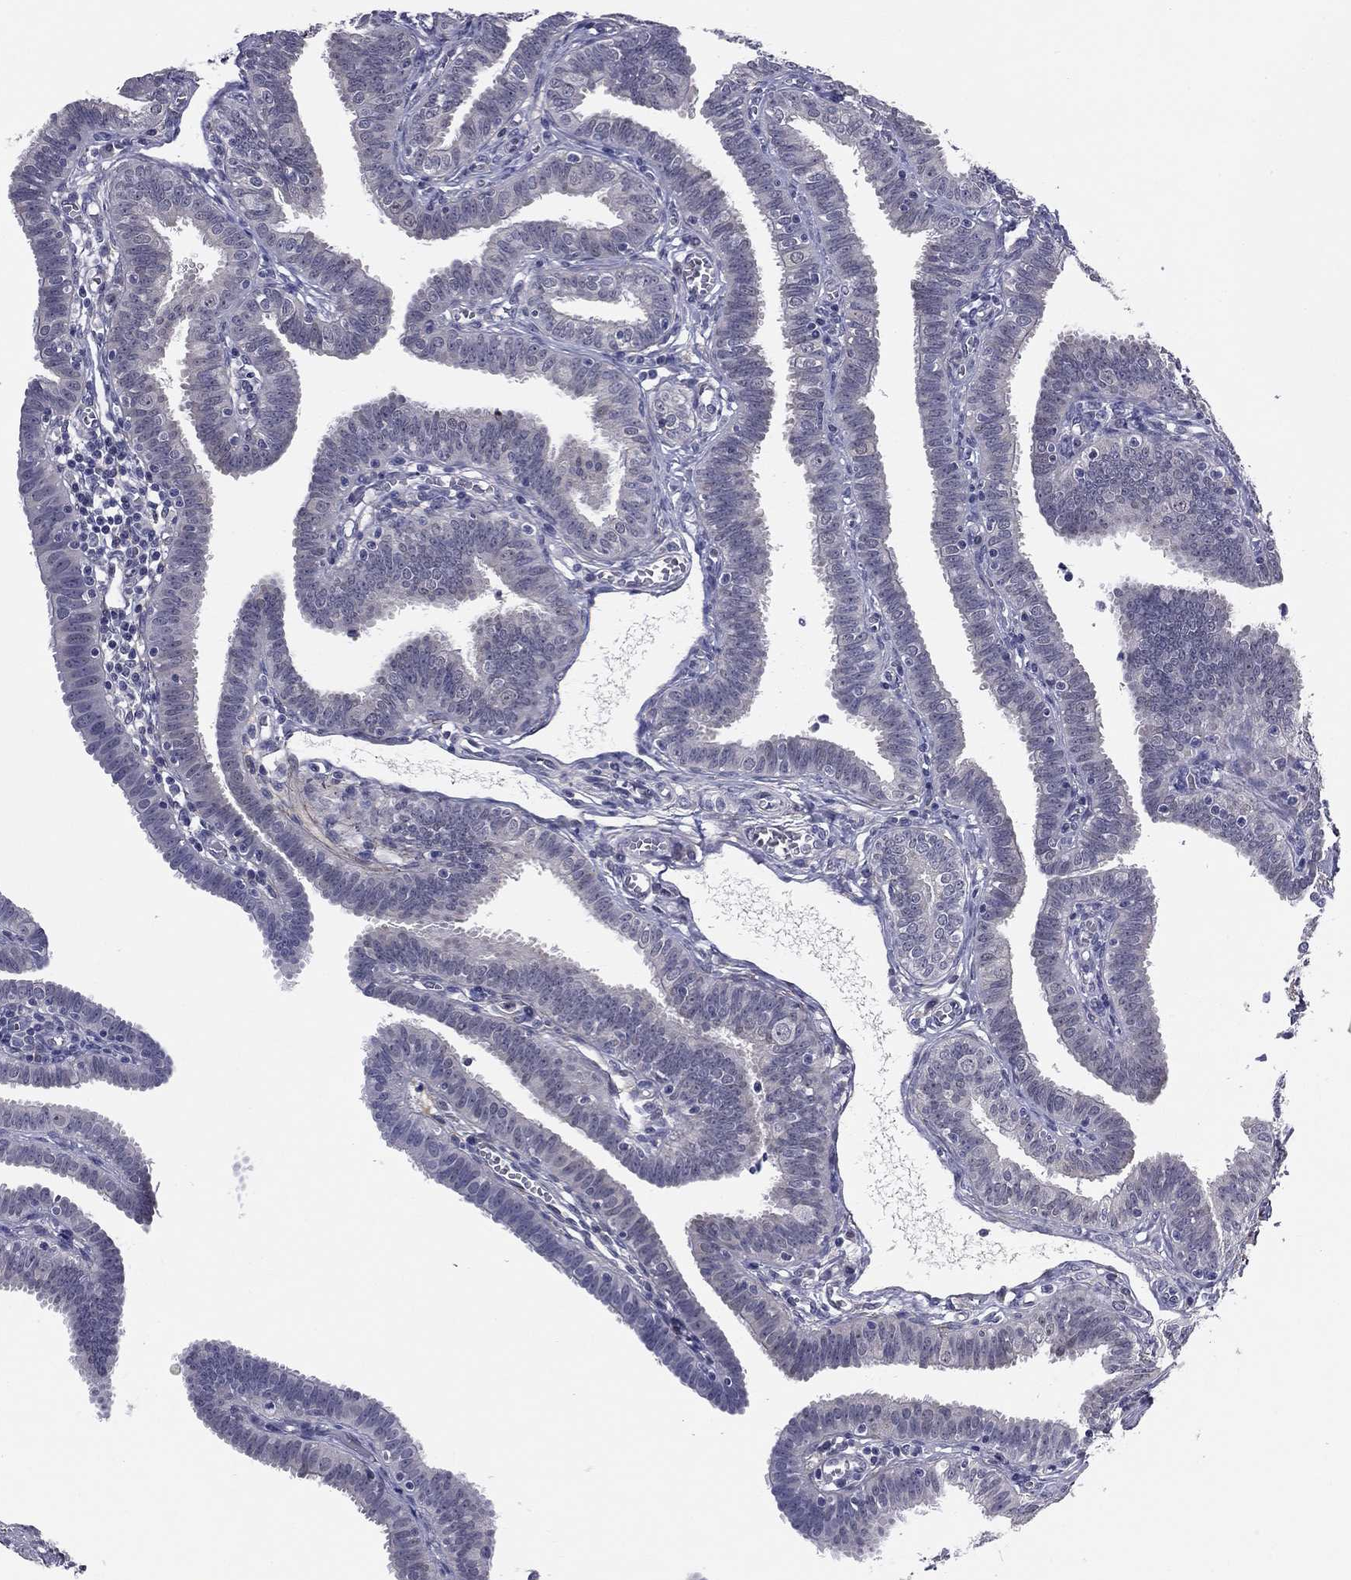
{"staining": {"intensity": "negative", "quantity": "none", "location": "none"}, "tissue": "fallopian tube", "cell_type": "Glandular cells", "image_type": "normal", "snomed": [{"axis": "morphology", "description": "Normal tissue, NOS"}, {"axis": "topography", "description": "Fallopian tube"}], "caption": "IHC of normal human fallopian tube shows no positivity in glandular cells. The staining is performed using DAB (3,3'-diaminobenzidine) brown chromogen with nuclei counter-stained in using hematoxylin.", "gene": "REXO5", "patient": {"sex": "female", "age": 25}}